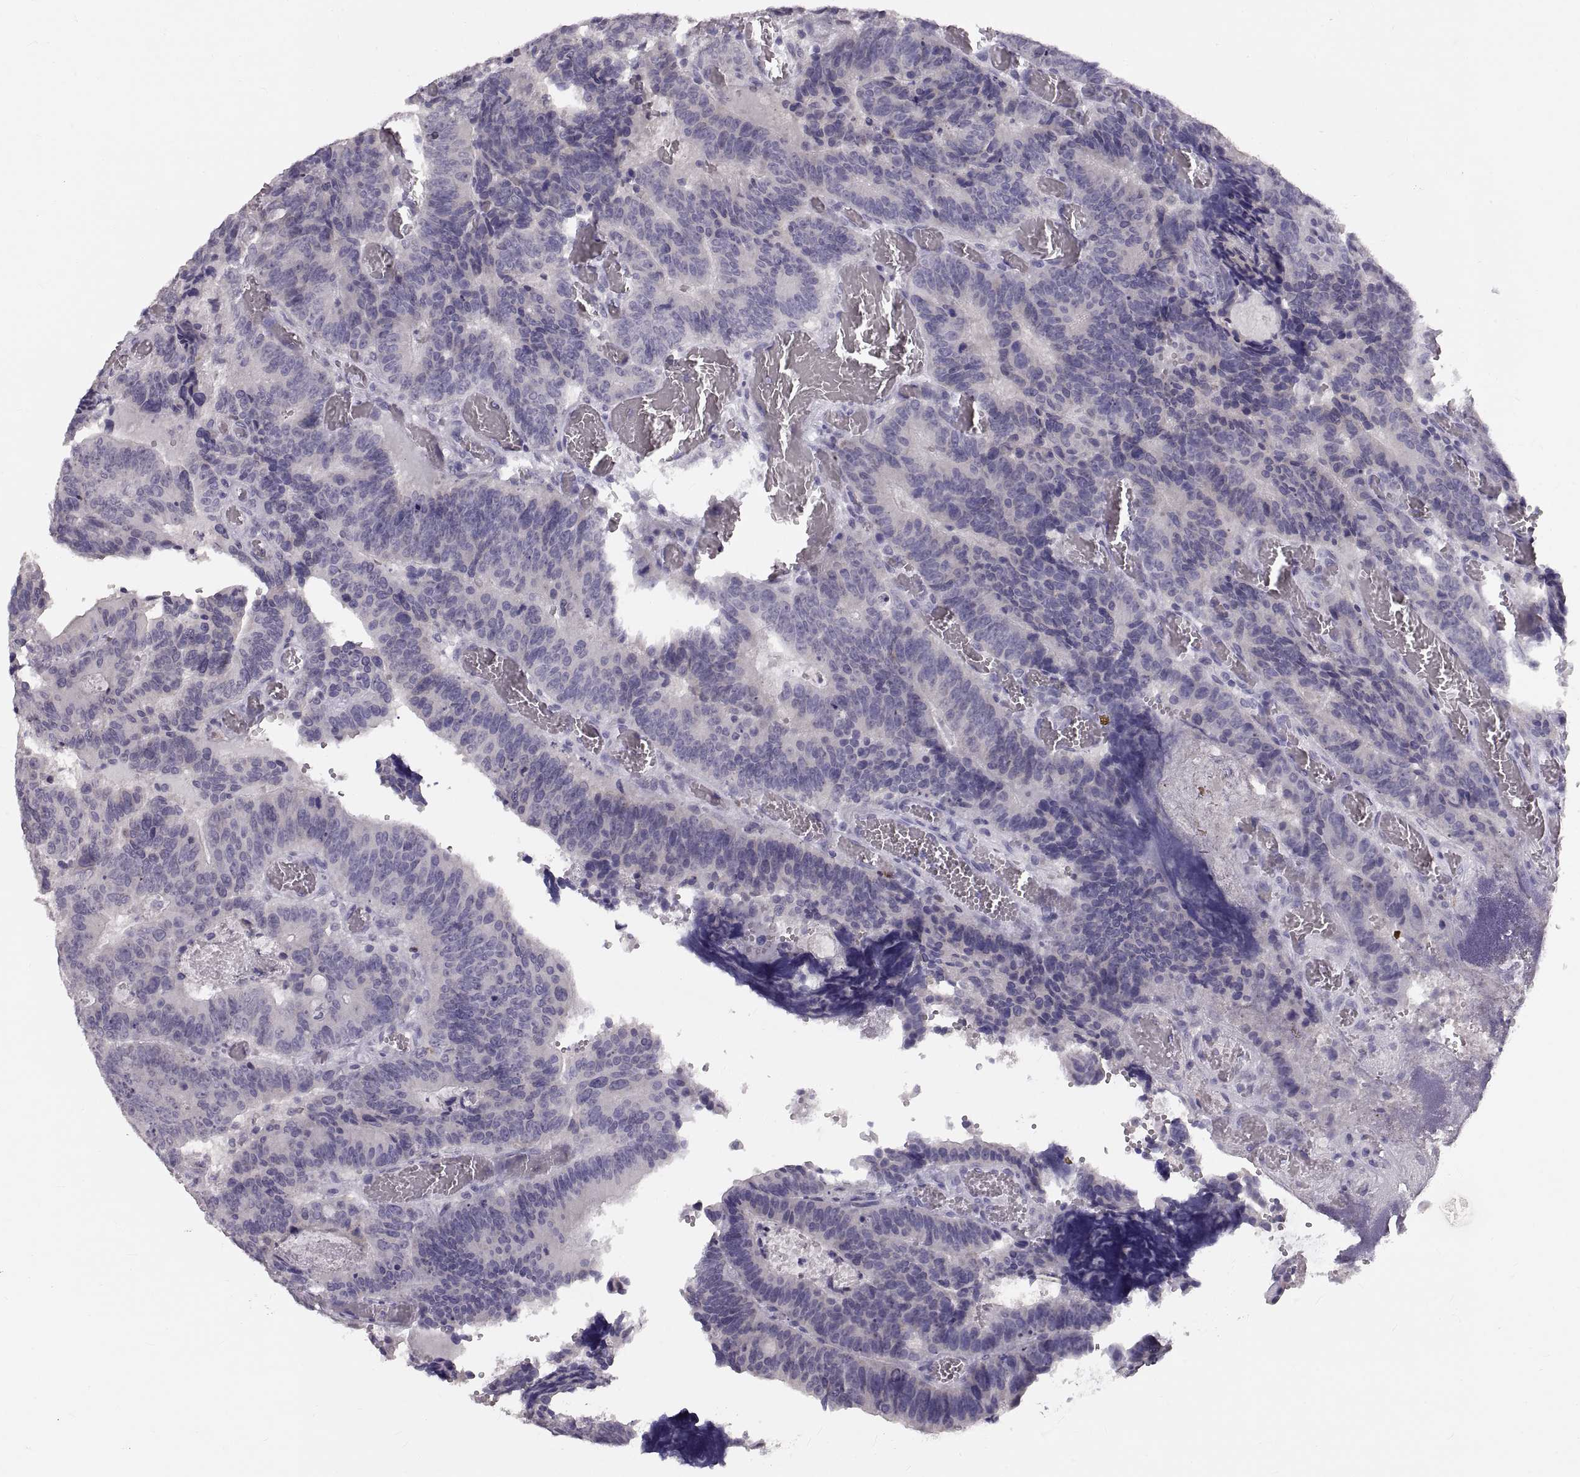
{"staining": {"intensity": "negative", "quantity": "none", "location": "none"}, "tissue": "colorectal cancer", "cell_type": "Tumor cells", "image_type": "cancer", "snomed": [{"axis": "morphology", "description": "Adenocarcinoma, NOS"}, {"axis": "topography", "description": "Colon"}], "caption": "Tumor cells are negative for protein expression in human colorectal cancer. (Brightfield microscopy of DAB (3,3'-diaminobenzidine) immunohistochemistry at high magnification).", "gene": "SPACDR", "patient": {"sex": "female", "age": 82}}